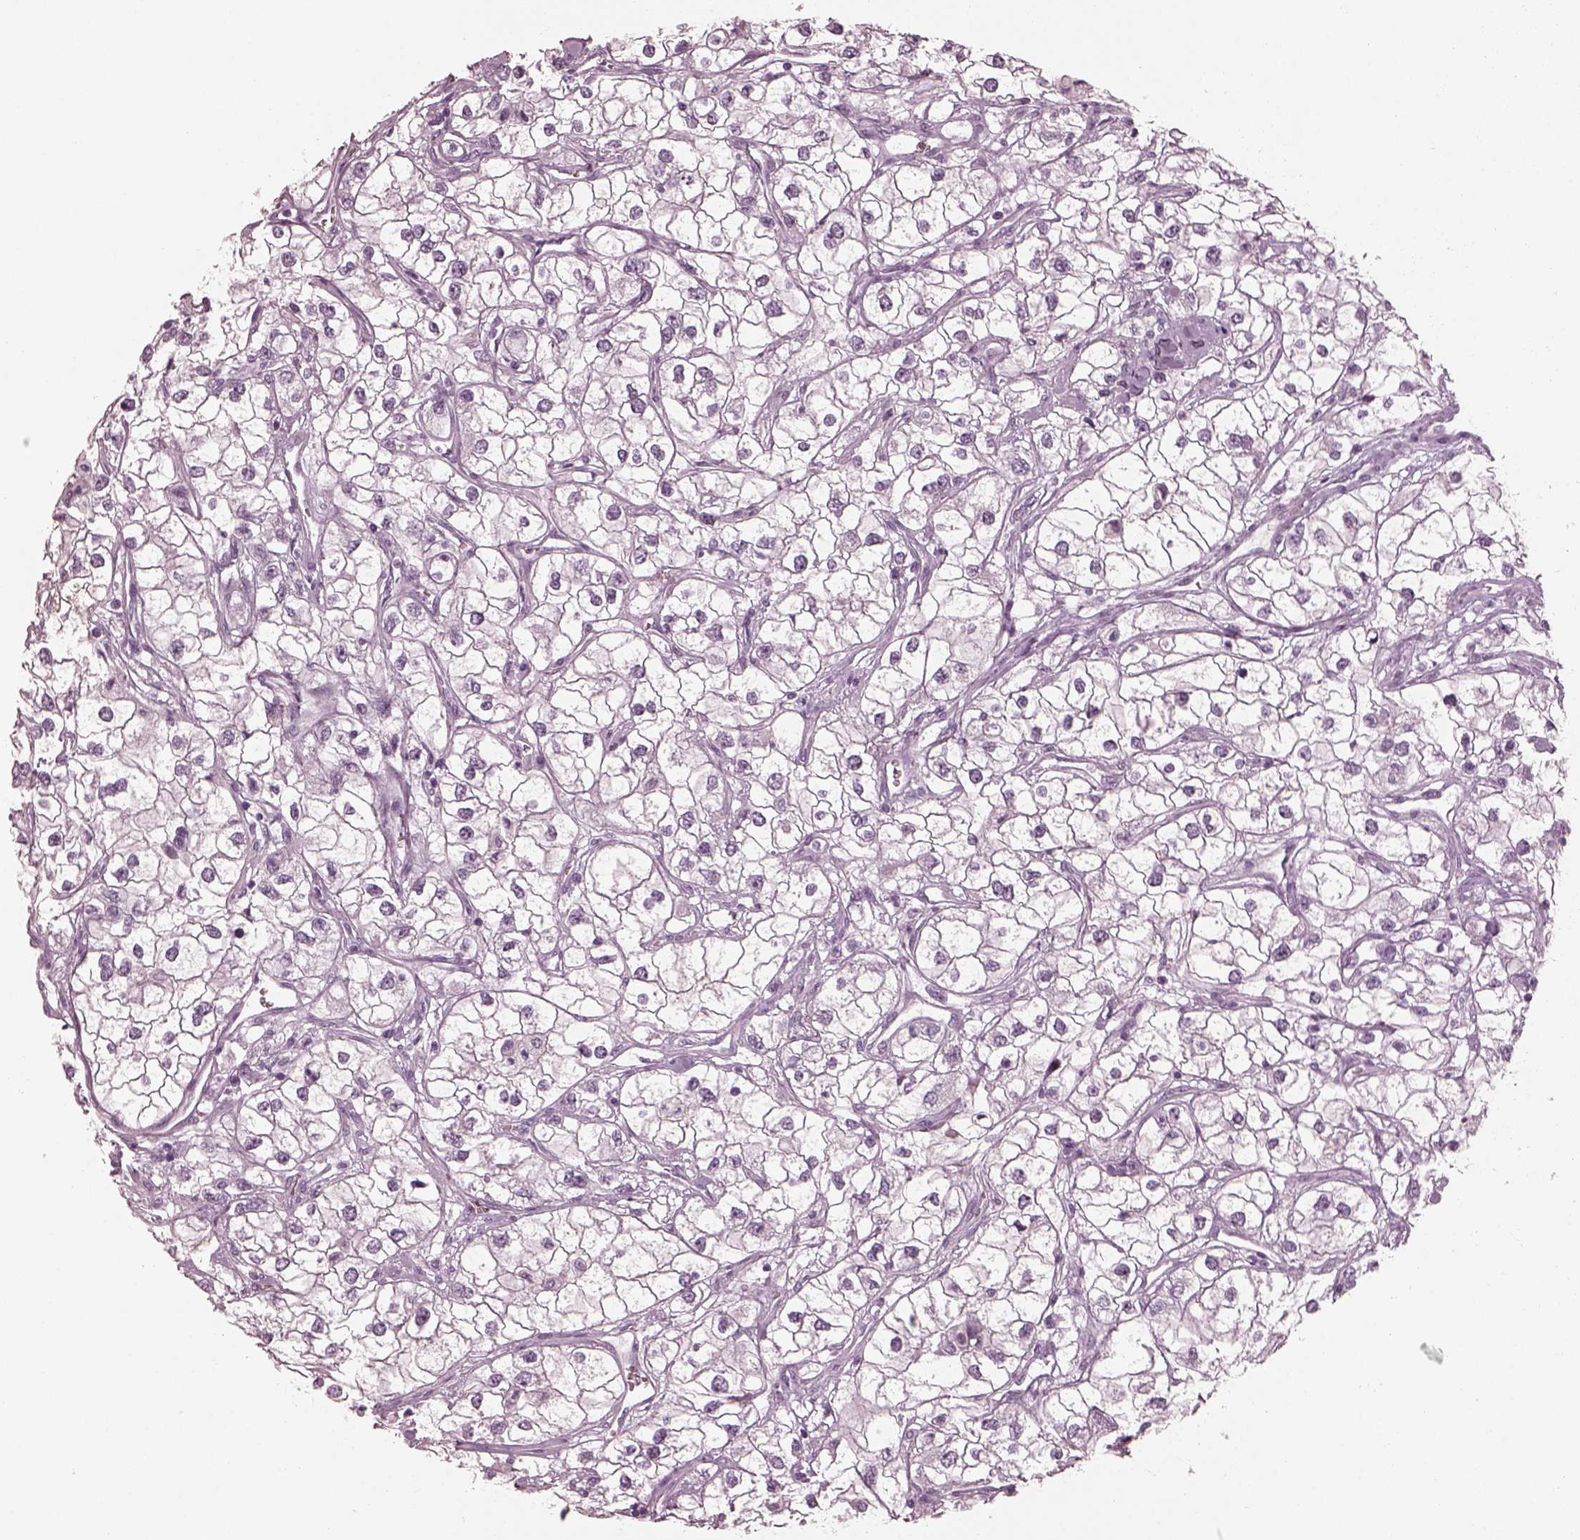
{"staining": {"intensity": "negative", "quantity": "none", "location": "none"}, "tissue": "renal cancer", "cell_type": "Tumor cells", "image_type": "cancer", "snomed": [{"axis": "morphology", "description": "Adenocarcinoma, NOS"}, {"axis": "topography", "description": "Kidney"}], "caption": "Immunohistochemistry of human renal cancer (adenocarcinoma) reveals no expression in tumor cells.", "gene": "C2orf81", "patient": {"sex": "male", "age": 59}}